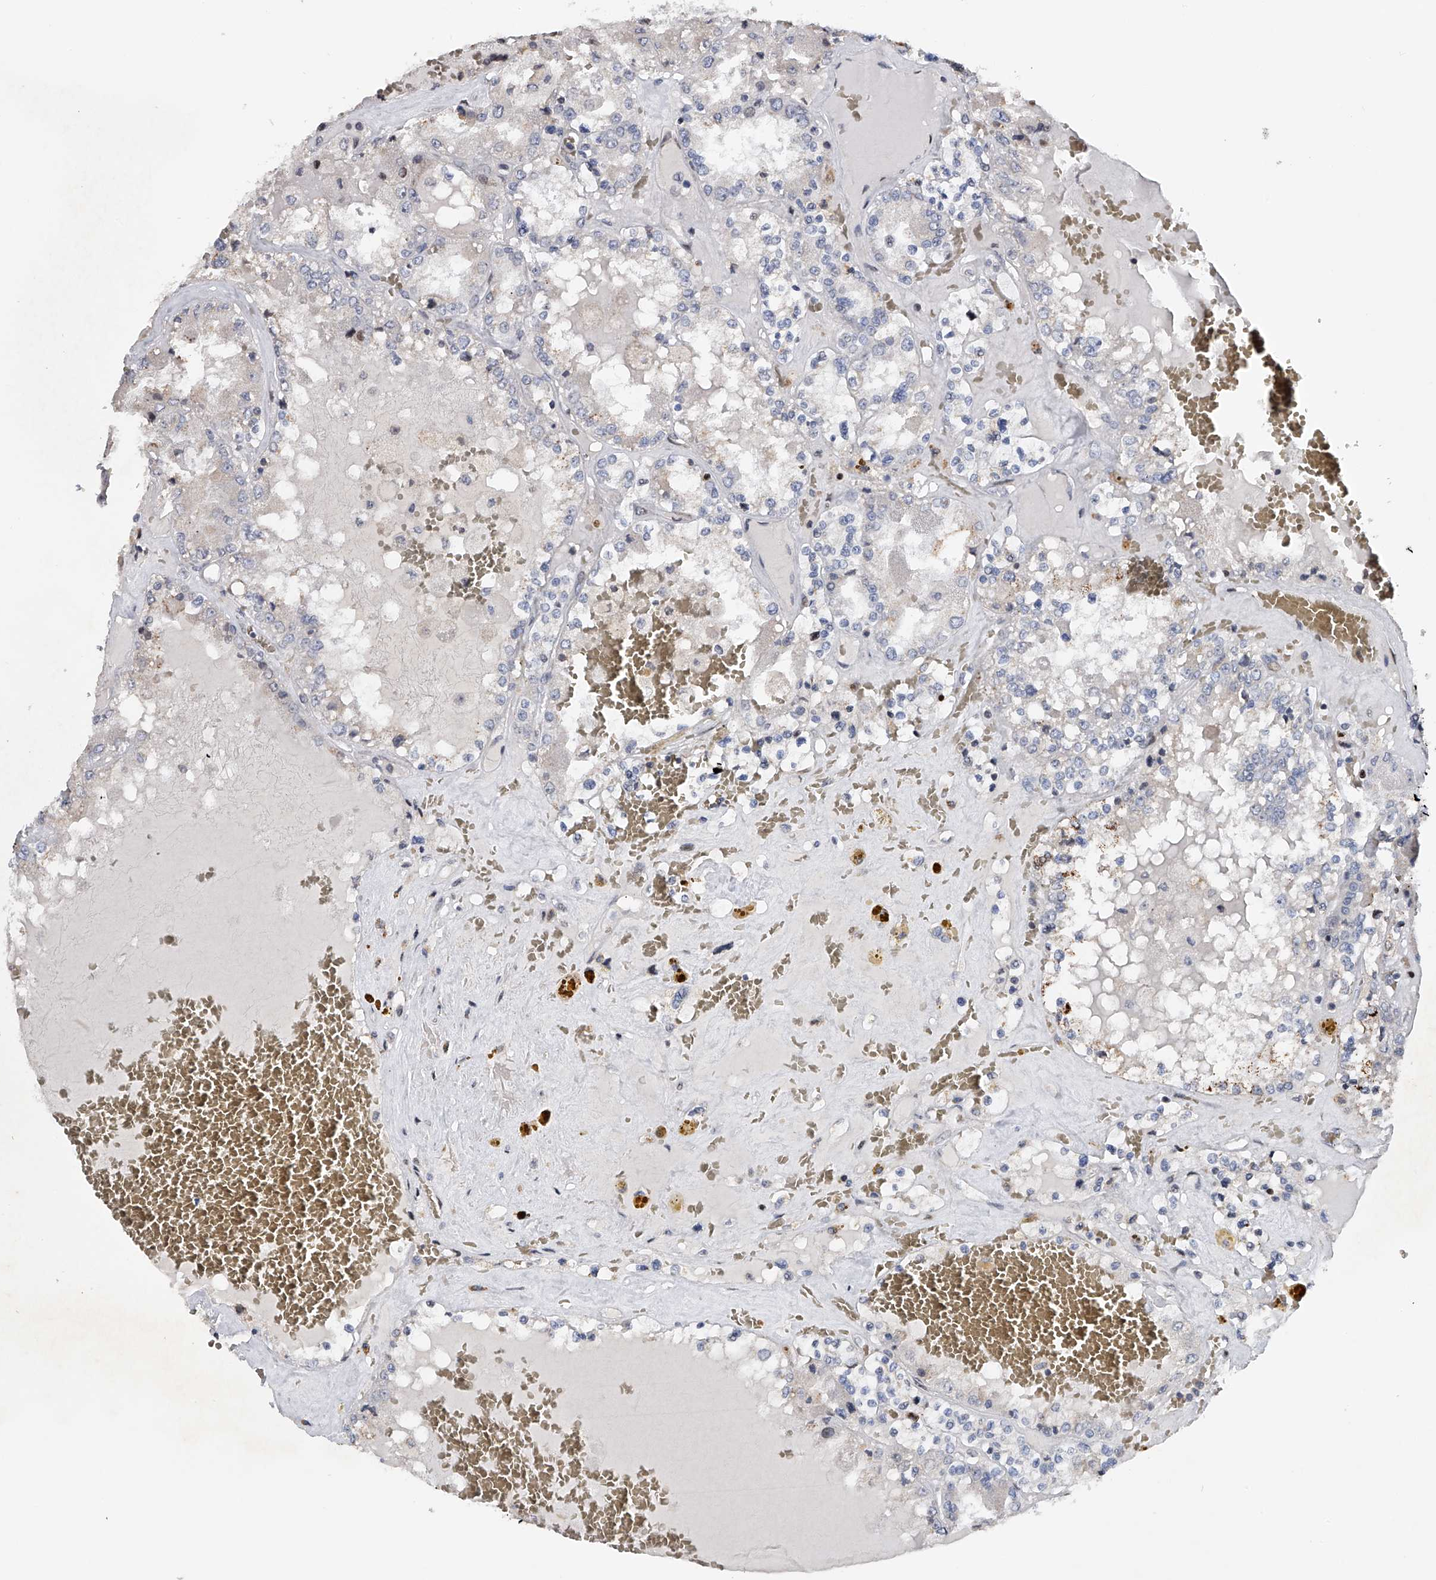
{"staining": {"intensity": "negative", "quantity": "none", "location": "none"}, "tissue": "renal cancer", "cell_type": "Tumor cells", "image_type": "cancer", "snomed": [{"axis": "morphology", "description": "Adenocarcinoma, NOS"}, {"axis": "topography", "description": "Kidney"}], "caption": "This photomicrograph is of renal cancer (adenocarcinoma) stained with immunohistochemistry (IHC) to label a protein in brown with the nuclei are counter-stained blue. There is no positivity in tumor cells.", "gene": "RWDD2A", "patient": {"sex": "female", "age": 56}}